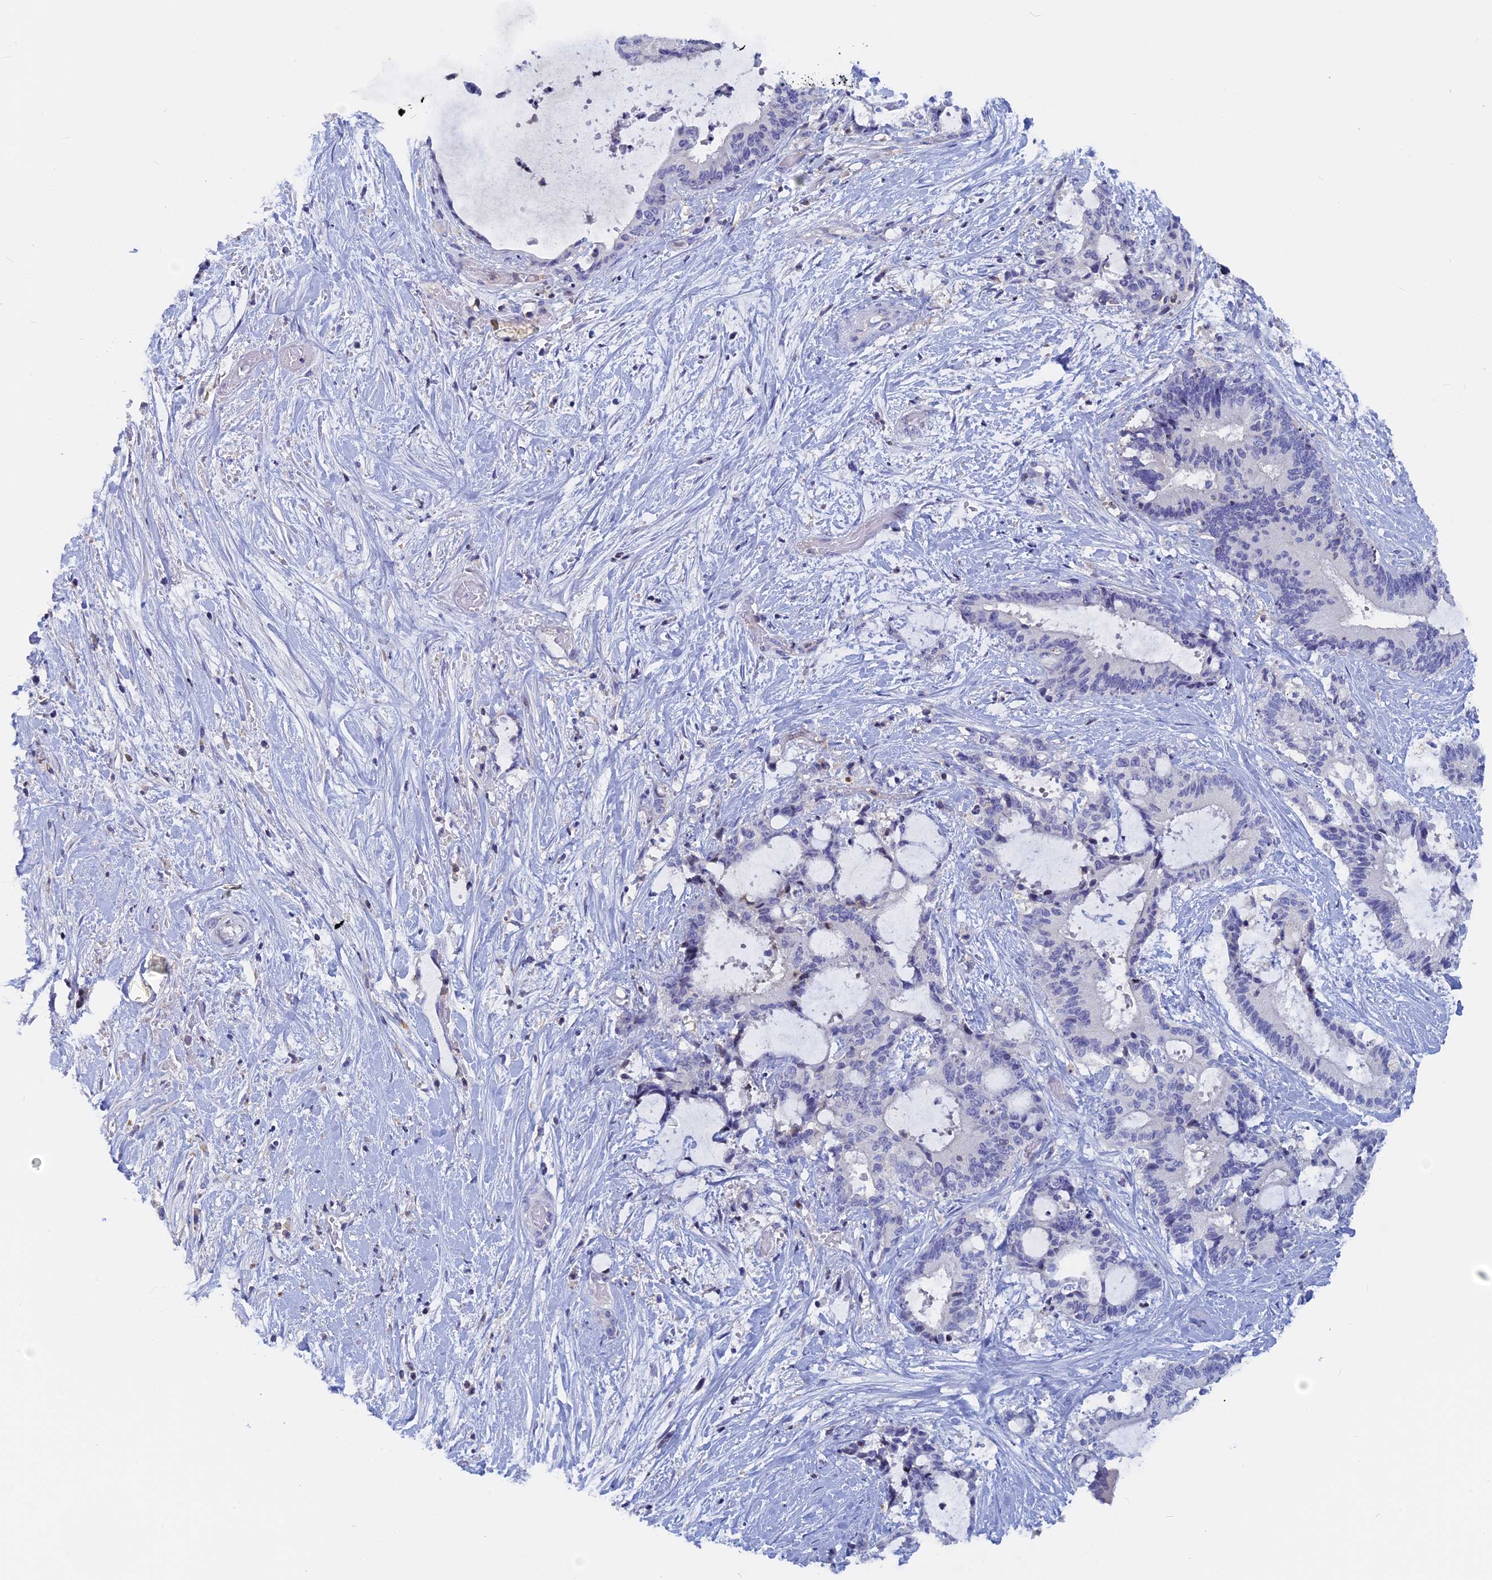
{"staining": {"intensity": "negative", "quantity": "none", "location": "none"}, "tissue": "liver cancer", "cell_type": "Tumor cells", "image_type": "cancer", "snomed": [{"axis": "morphology", "description": "Normal tissue, NOS"}, {"axis": "morphology", "description": "Cholangiocarcinoma"}, {"axis": "topography", "description": "Liver"}, {"axis": "topography", "description": "Peripheral nerve tissue"}], "caption": "This is an immunohistochemistry (IHC) micrograph of cholangiocarcinoma (liver). There is no positivity in tumor cells.", "gene": "ACP7", "patient": {"sex": "female", "age": 73}}